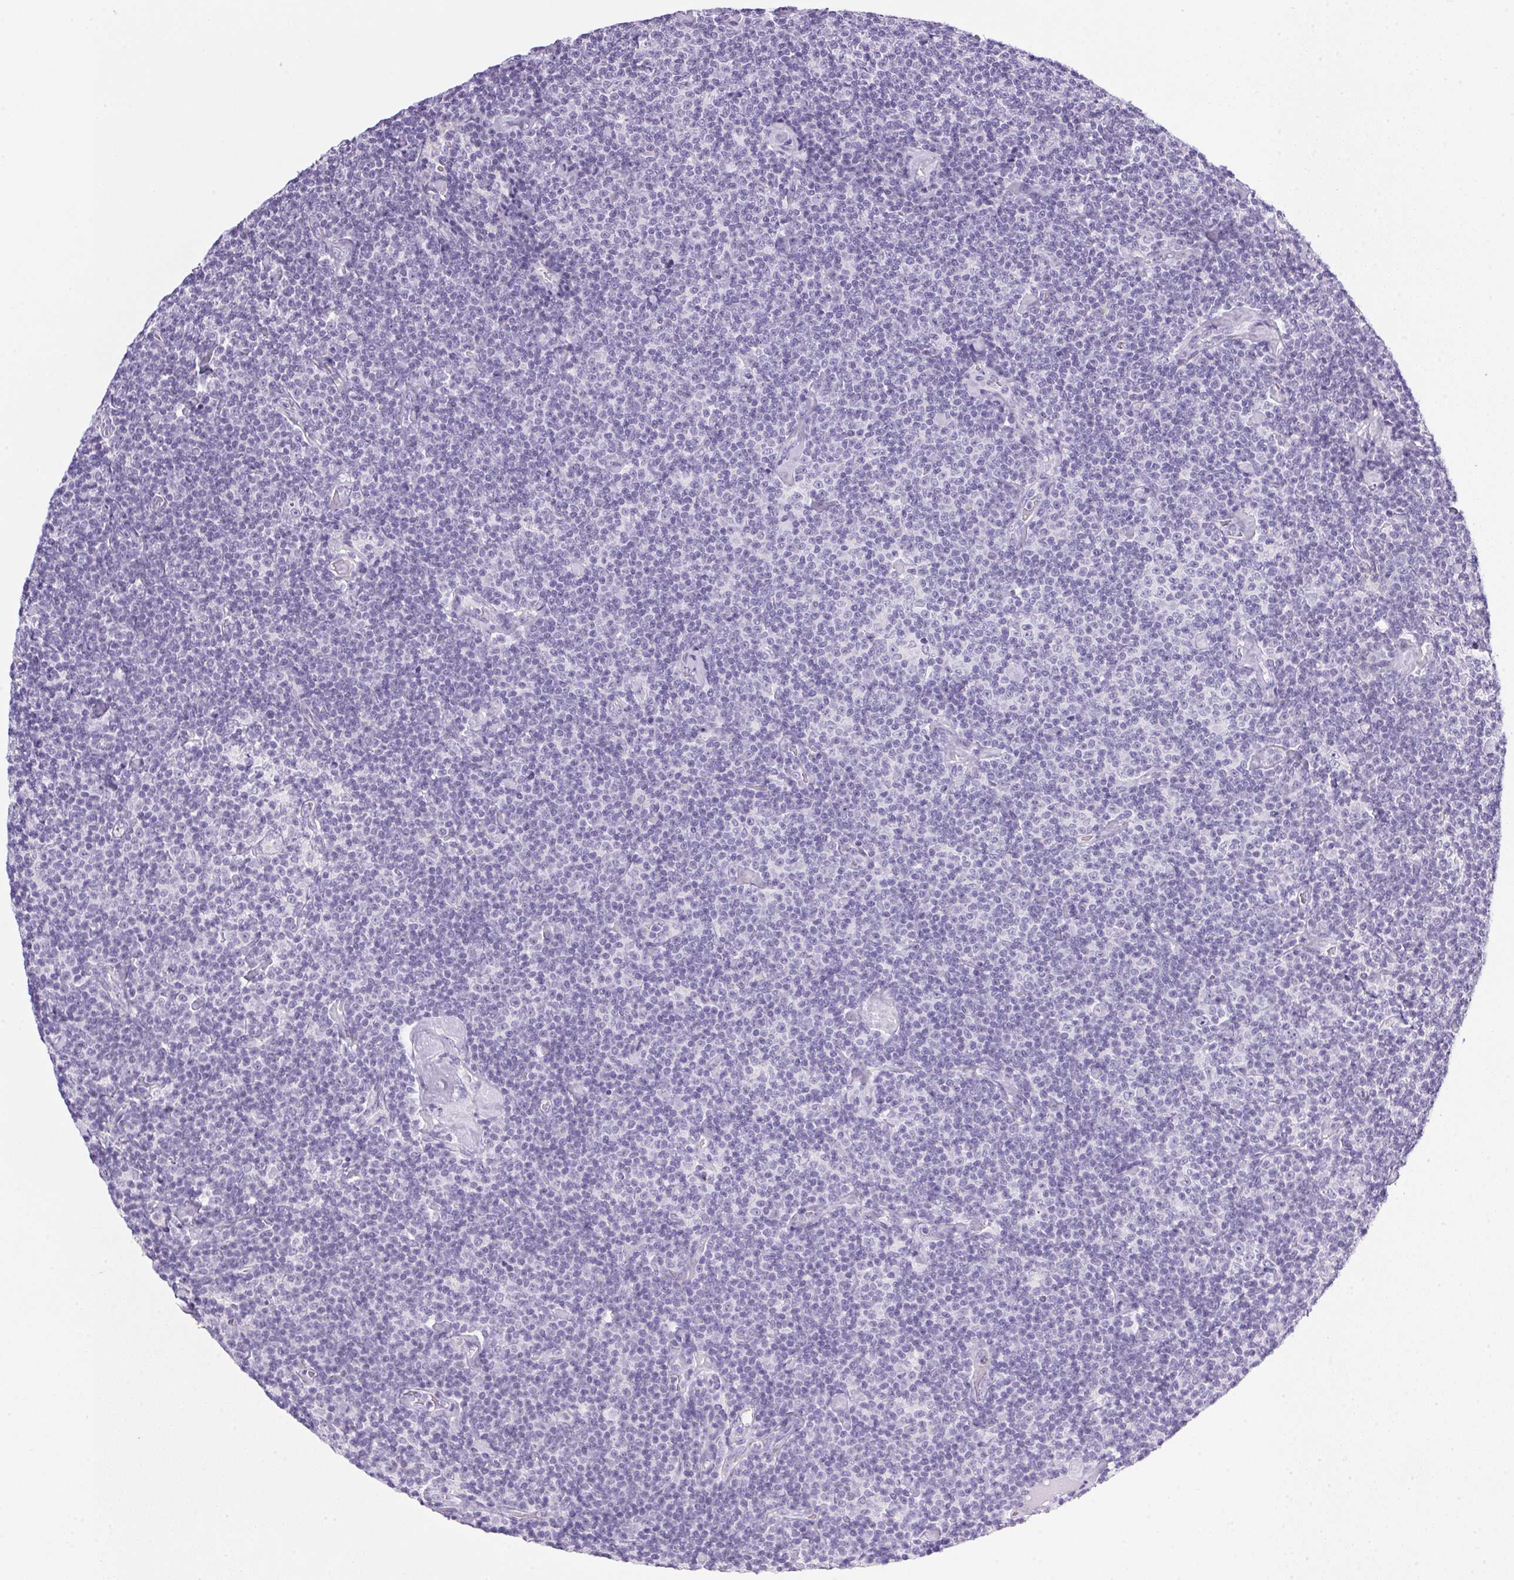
{"staining": {"intensity": "negative", "quantity": "none", "location": "none"}, "tissue": "lymphoma", "cell_type": "Tumor cells", "image_type": "cancer", "snomed": [{"axis": "morphology", "description": "Malignant lymphoma, non-Hodgkin's type, Low grade"}, {"axis": "topography", "description": "Lymph node"}], "caption": "Malignant lymphoma, non-Hodgkin's type (low-grade) was stained to show a protein in brown. There is no significant expression in tumor cells.", "gene": "ATP6V0A4", "patient": {"sex": "male", "age": 81}}